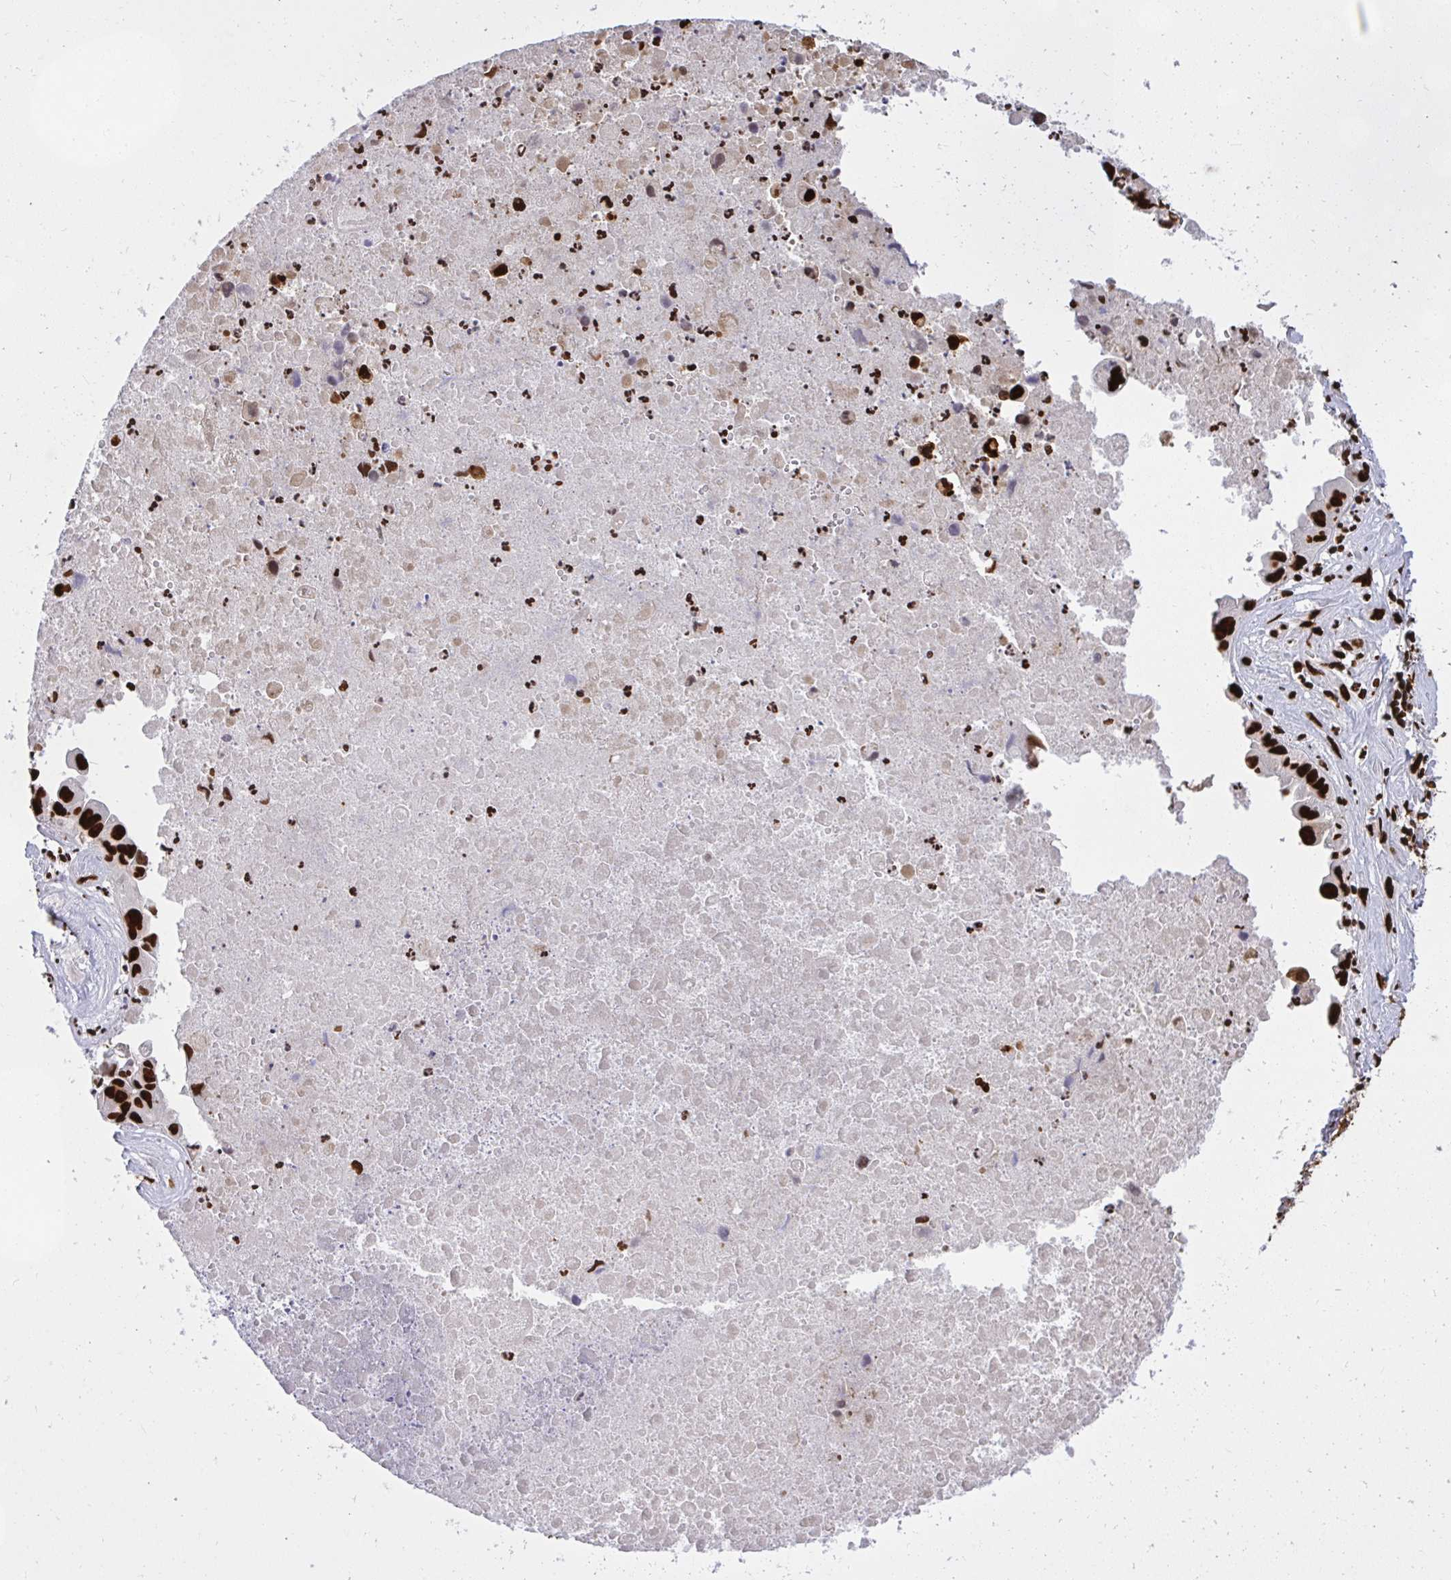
{"staining": {"intensity": "strong", "quantity": ">75%", "location": "nuclear"}, "tissue": "lung cancer", "cell_type": "Tumor cells", "image_type": "cancer", "snomed": [{"axis": "morphology", "description": "Adenocarcinoma, NOS"}, {"axis": "topography", "description": "Lymph node"}, {"axis": "topography", "description": "Lung"}], "caption": "An immunohistochemistry (IHC) photomicrograph of neoplastic tissue is shown. Protein staining in brown shows strong nuclear positivity in adenocarcinoma (lung) within tumor cells.", "gene": "HNRNPL", "patient": {"sex": "male", "age": 64}}